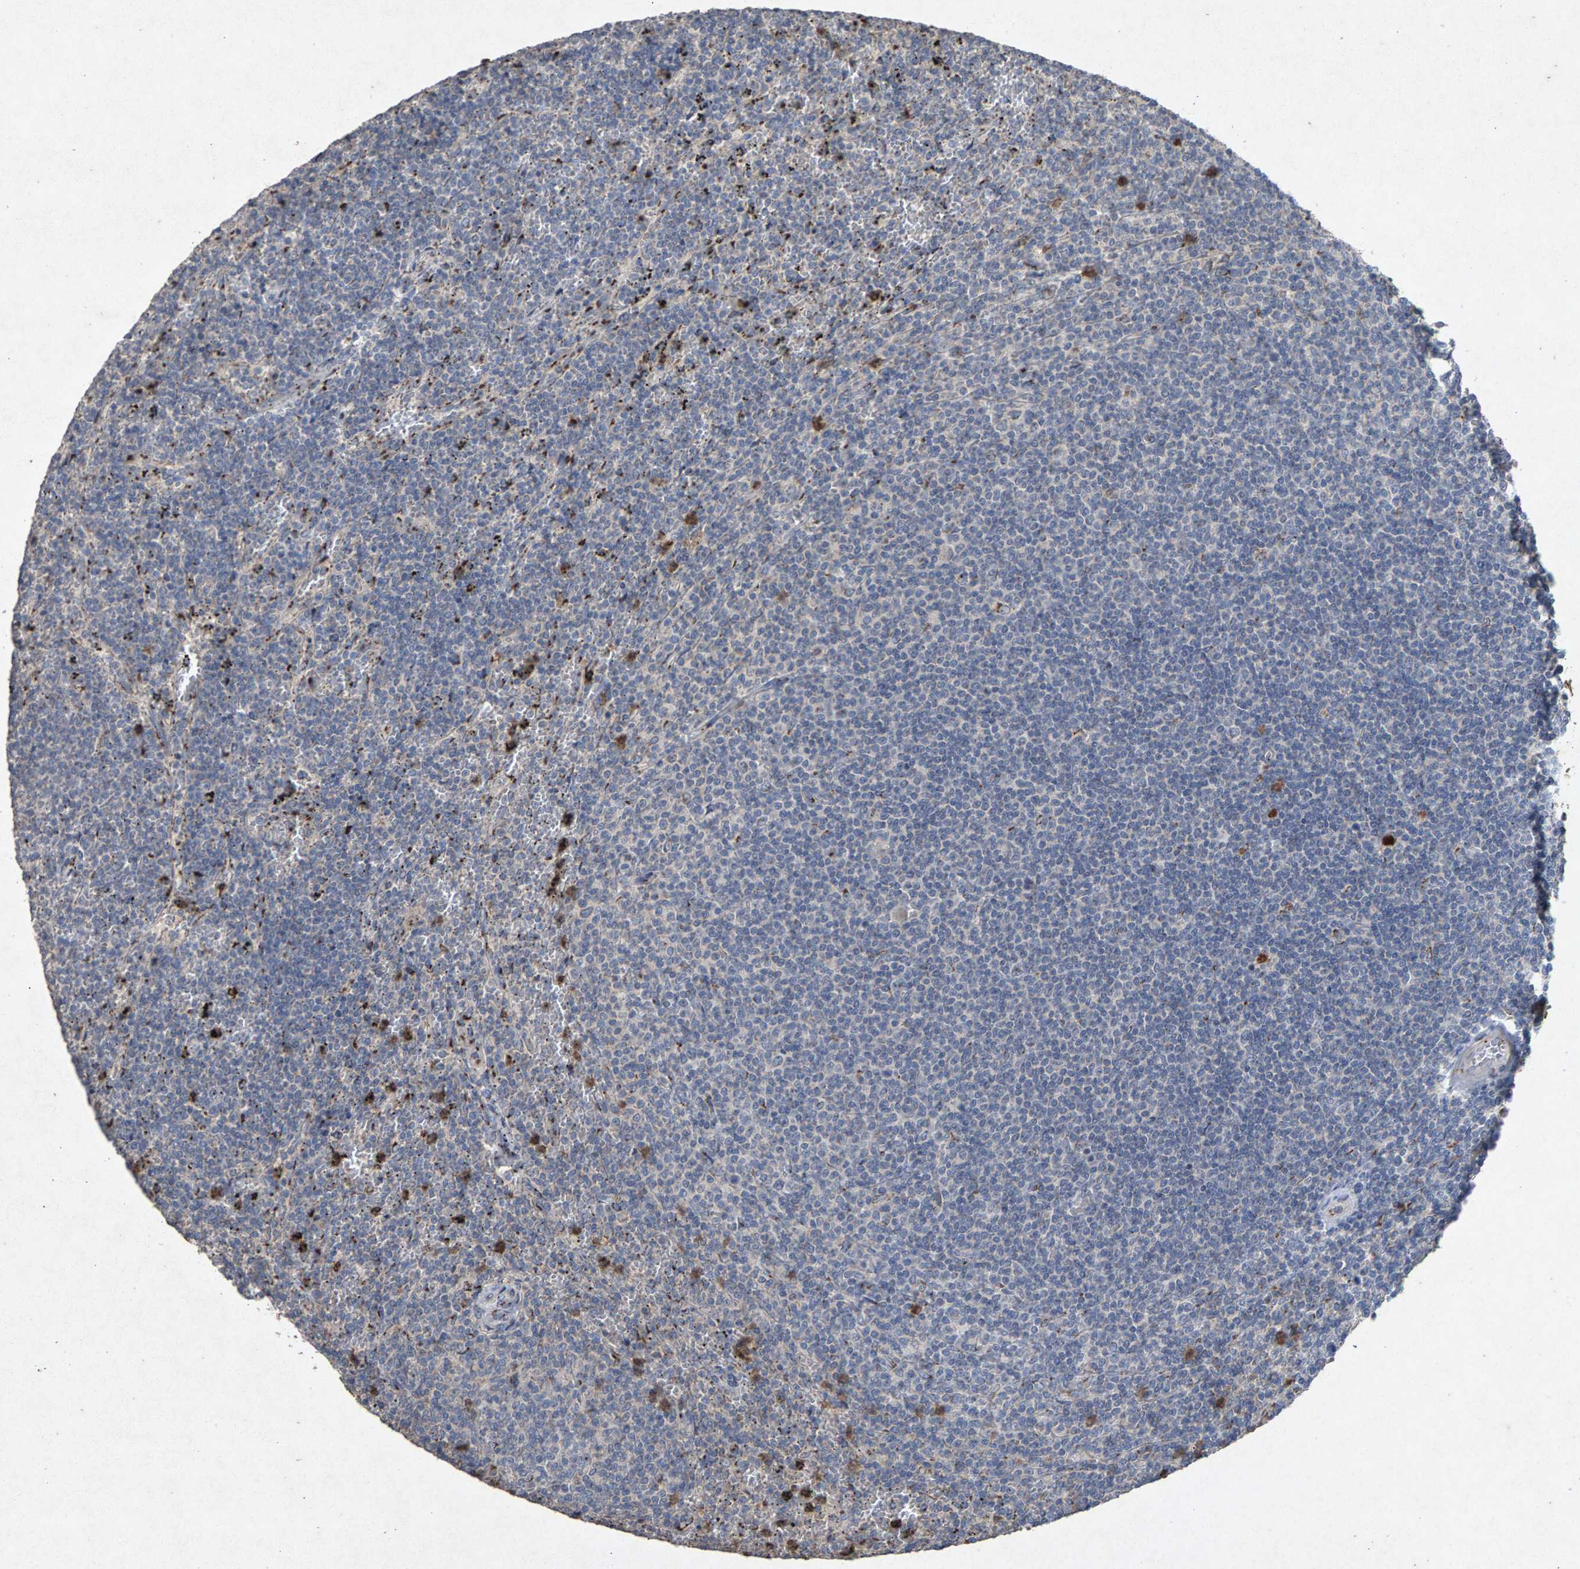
{"staining": {"intensity": "negative", "quantity": "none", "location": "none"}, "tissue": "lymphoma", "cell_type": "Tumor cells", "image_type": "cancer", "snomed": [{"axis": "morphology", "description": "Malignant lymphoma, non-Hodgkin's type, Low grade"}, {"axis": "topography", "description": "Spleen"}], "caption": "IHC photomicrograph of lymphoma stained for a protein (brown), which displays no positivity in tumor cells. The staining was performed using DAB (3,3'-diaminobenzidine) to visualize the protein expression in brown, while the nuclei were stained in blue with hematoxylin (Magnification: 20x).", "gene": "MAN2A1", "patient": {"sex": "female", "age": 50}}